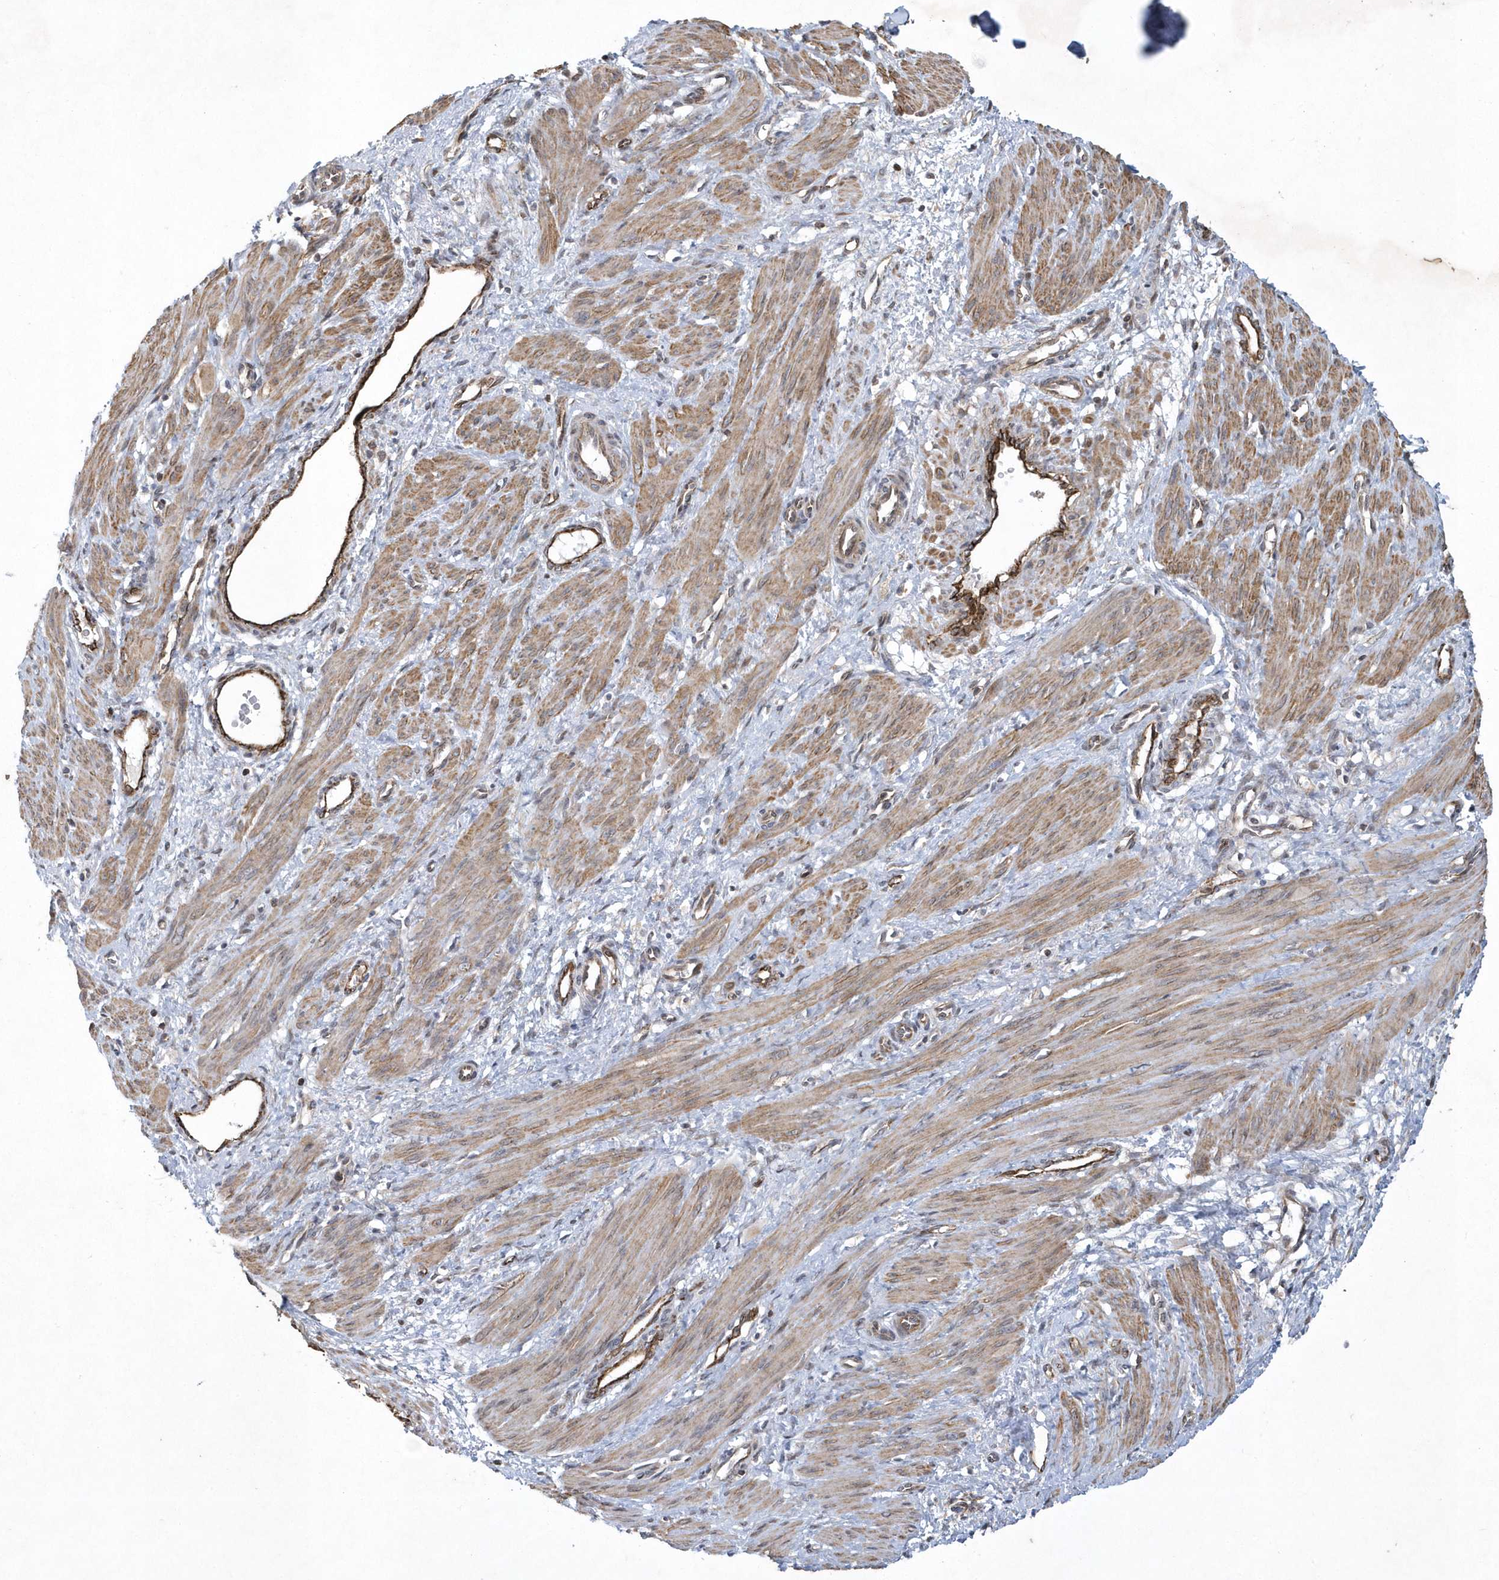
{"staining": {"intensity": "moderate", "quantity": ">75%", "location": "cytoplasmic/membranous"}, "tissue": "smooth muscle", "cell_type": "Smooth muscle cells", "image_type": "normal", "snomed": [{"axis": "morphology", "description": "Normal tissue, NOS"}, {"axis": "topography", "description": "Endometrium"}], "caption": "Brown immunohistochemical staining in normal smooth muscle demonstrates moderate cytoplasmic/membranous staining in about >75% of smooth muscle cells.", "gene": "N4BP2", "patient": {"sex": "female", "age": 33}}